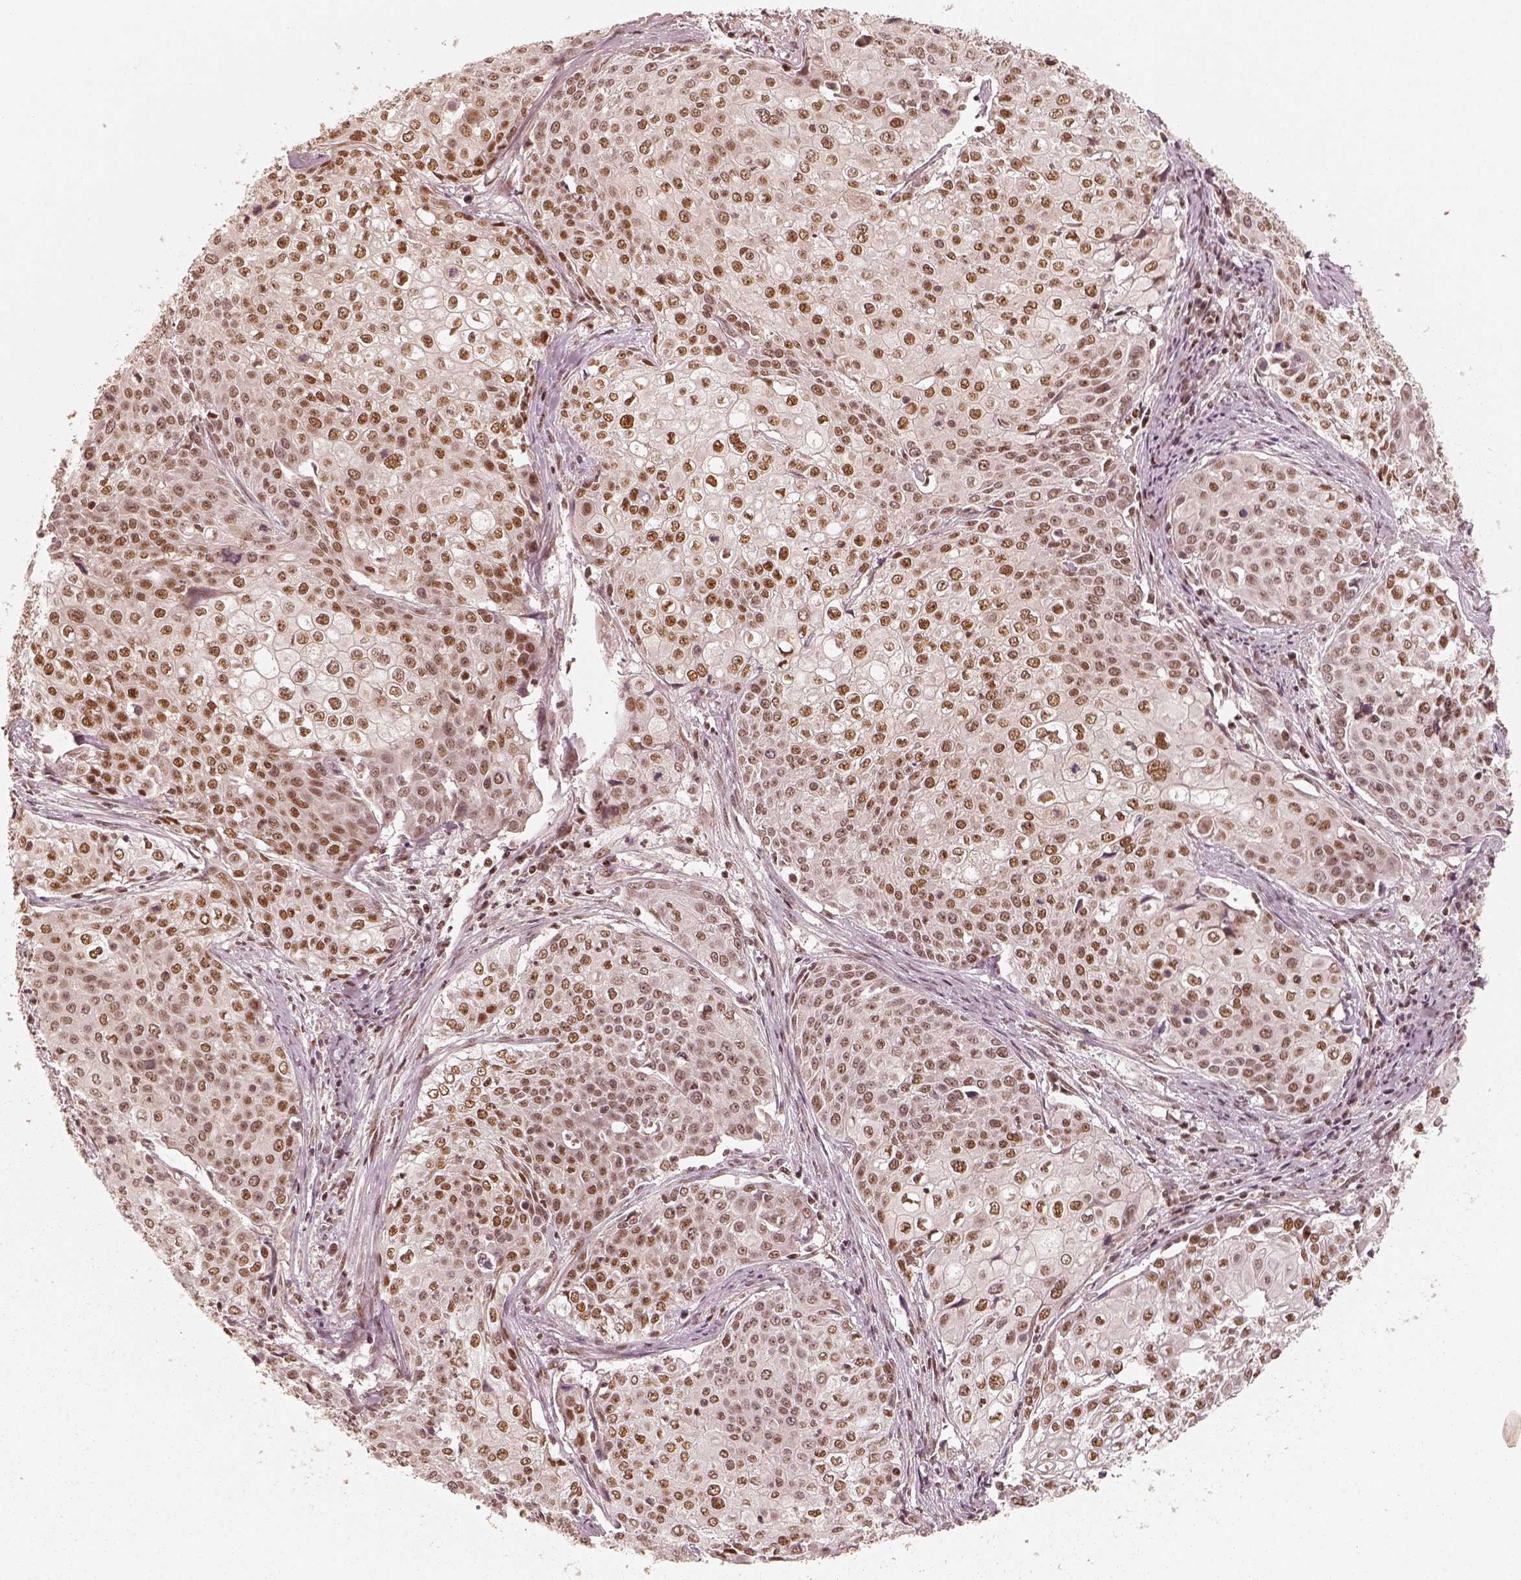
{"staining": {"intensity": "strong", "quantity": ">75%", "location": "nuclear"}, "tissue": "cervical cancer", "cell_type": "Tumor cells", "image_type": "cancer", "snomed": [{"axis": "morphology", "description": "Squamous cell carcinoma, NOS"}, {"axis": "topography", "description": "Cervix"}], "caption": "A high-resolution micrograph shows IHC staining of cervical squamous cell carcinoma, which demonstrates strong nuclear expression in approximately >75% of tumor cells. Using DAB (3,3'-diaminobenzidine) (brown) and hematoxylin (blue) stains, captured at high magnification using brightfield microscopy.", "gene": "GMEB2", "patient": {"sex": "female", "age": 39}}